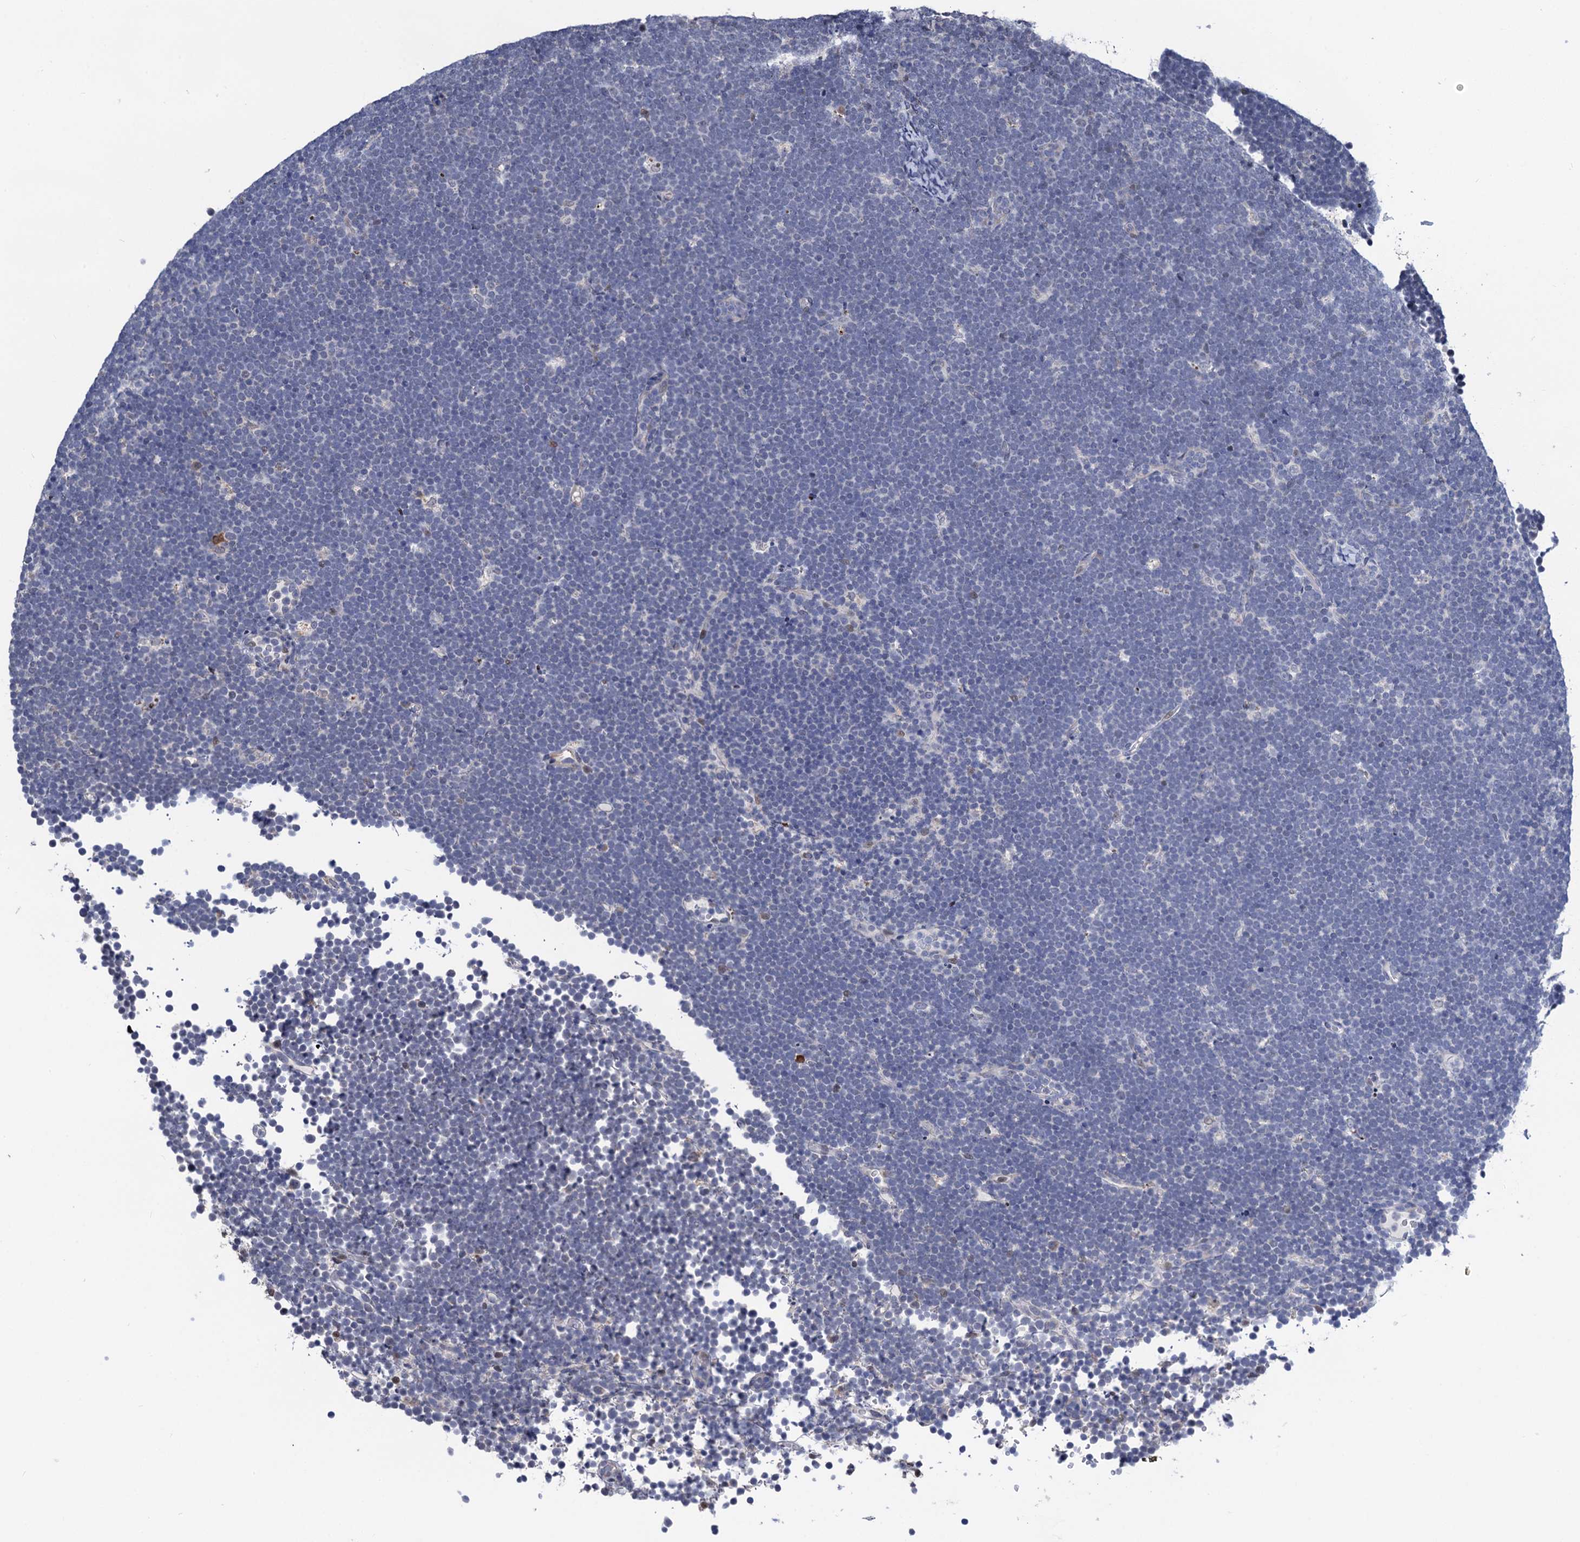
{"staining": {"intensity": "negative", "quantity": "none", "location": "none"}, "tissue": "lymphoma", "cell_type": "Tumor cells", "image_type": "cancer", "snomed": [{"axis": "morphology", "description": "Malignant lymphoma, non-Hodgkin's type, High grade"}, {"axis": "topography", "description": "Lymph node"}], "caption": "An immunohistochemistry image of malignant lymphoma, non-Hodgkin's type (high-grade) is shown. There is no staining in tumor cells of malignant lymphoma, non-Hodgkin's type (high-grade). (DAB immunohistochemistry visualized using brightfield microscopy, high magnification).", "gene": "FAM222A", "patient": {"sex": "male", "age": 13}}